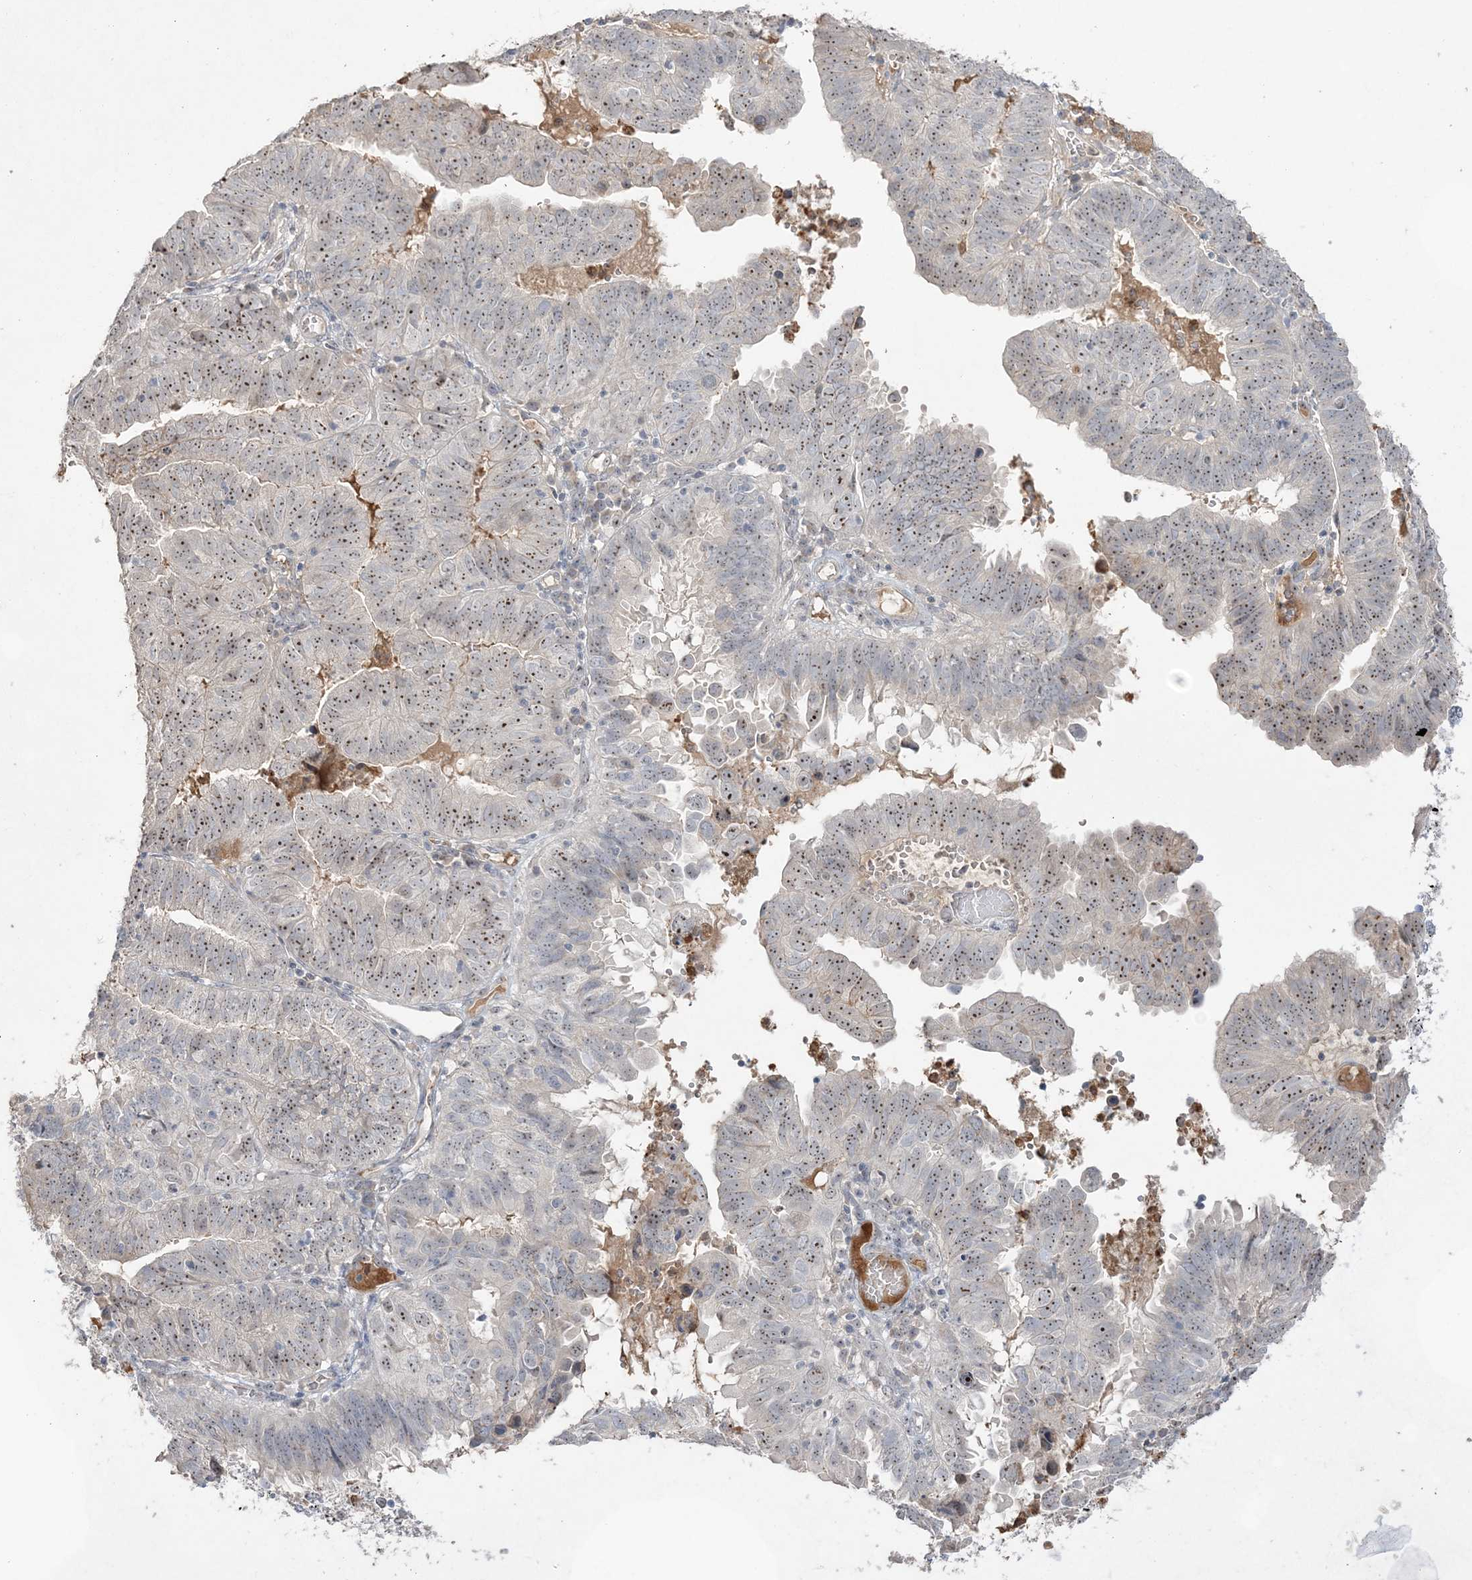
{"staining": {"intensity": "moderate", "quantity": ">75%", "location": "nuclear"}, "tissue": "endometrial cancer", "cell_type": "Tumor cells", "image_type": "cancer", "snomed": [{"axis": "morphology", "description": "Adenocarcinoma, NOS"}, {"axis": "topography", "description": "Uterus"}], "caption": "Endometrial adenocarcinoma tissue displays moderate nuclear expression in about >75% of tumor cells", "gene": "NOP16", "patient": {"sex": "female", "age": 77}}